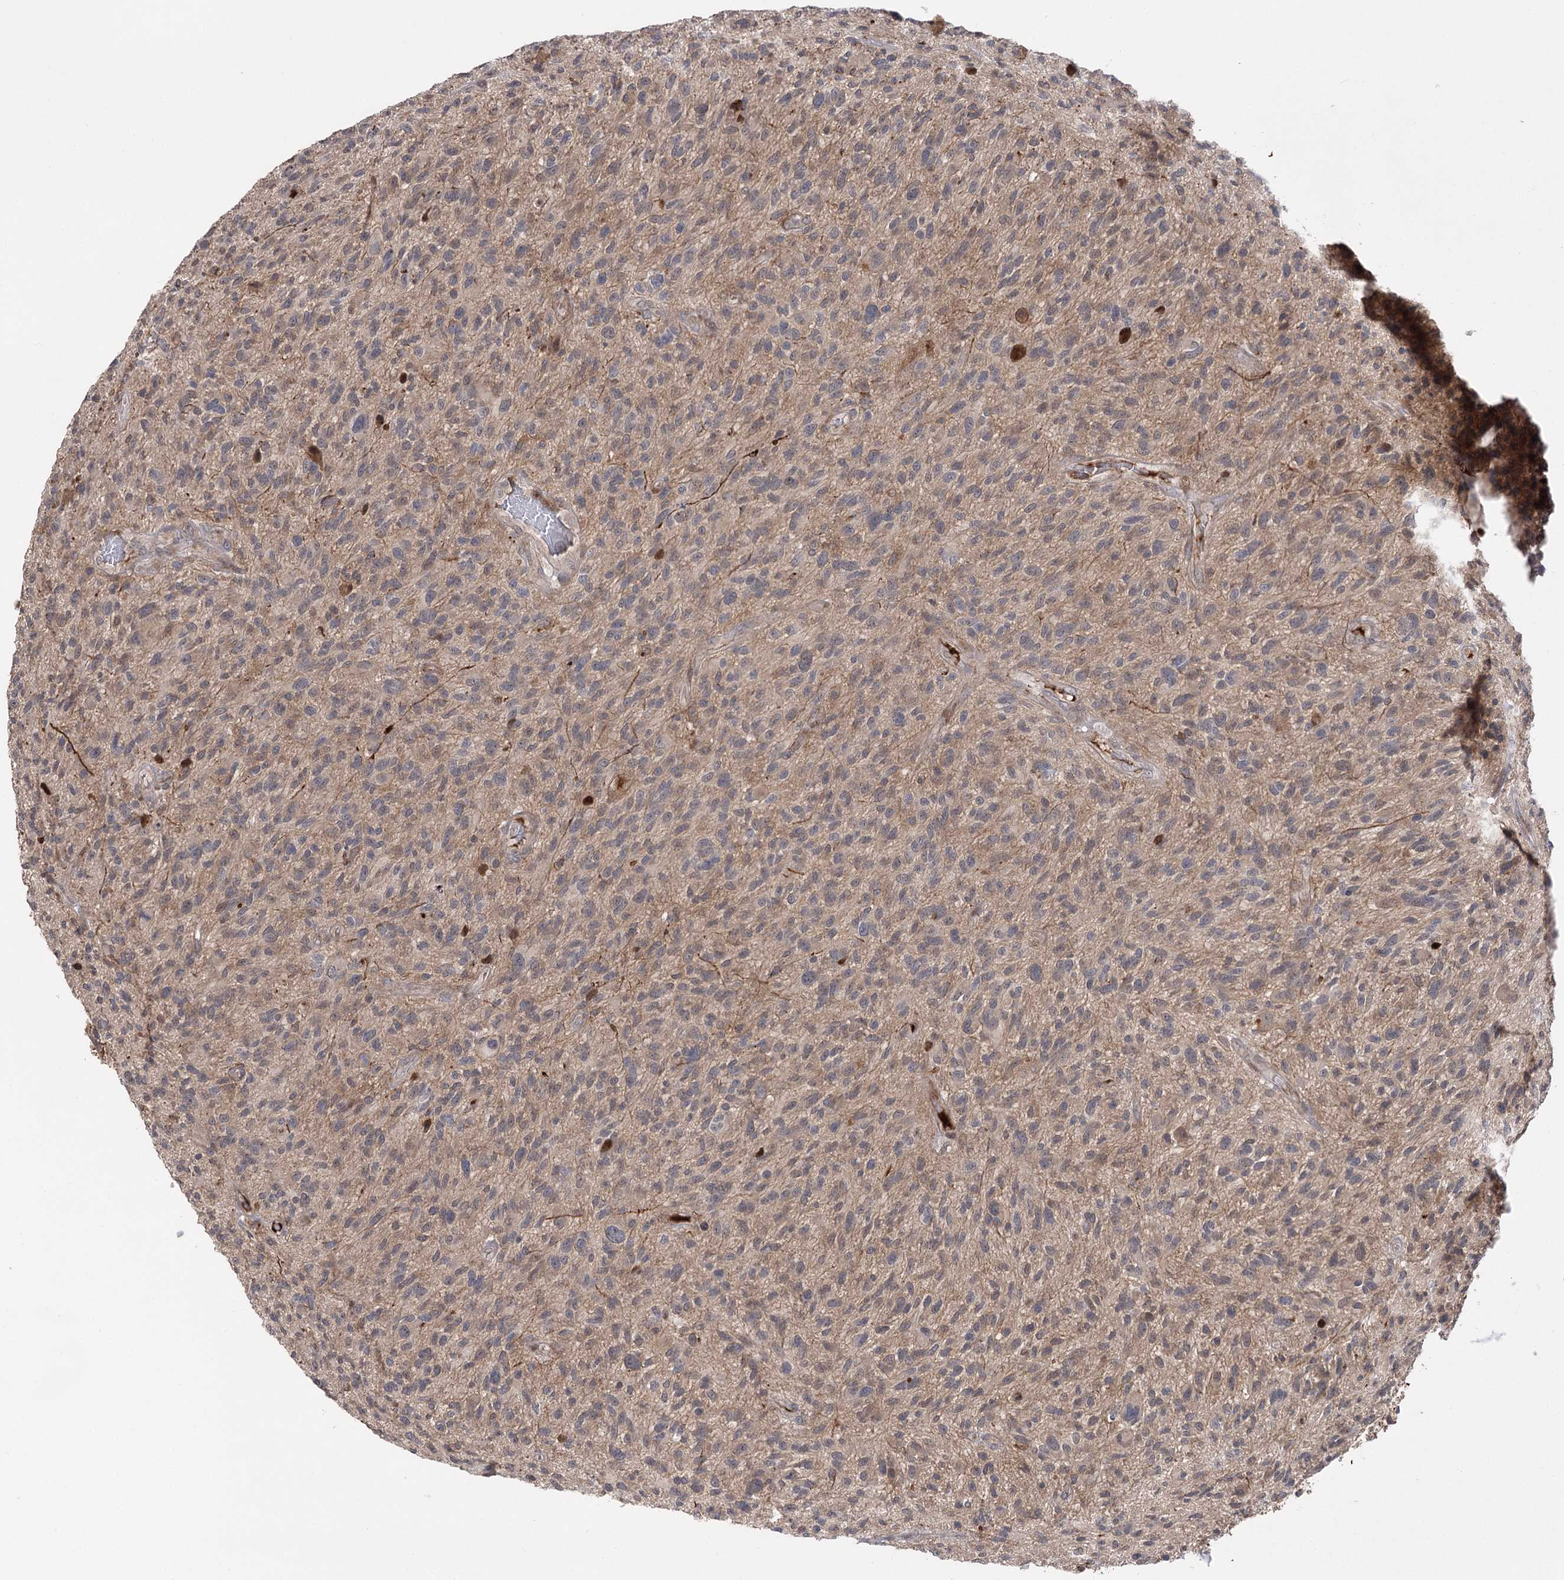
{"staining": {"intensity": "weak", "quantity": "25%-75%", "location": "cytoplasmic/membranous"}, "tissue": "glioma", "cell_type": "Tumor cells", "image_type": "cancer", "snomed": [{"axis": "morphology", "description": "Glioma, malignant, High grade"}, {"axis": "topography", "description": "Brain"}], "caption": "Protein staining exhibits weak cytoplasmic/membranous expression in about 25%-75% of tumor cells in malignant glioma (high-grade).", "gene": "KCNN2", "patient": {"sex": "male", "age": 47}}